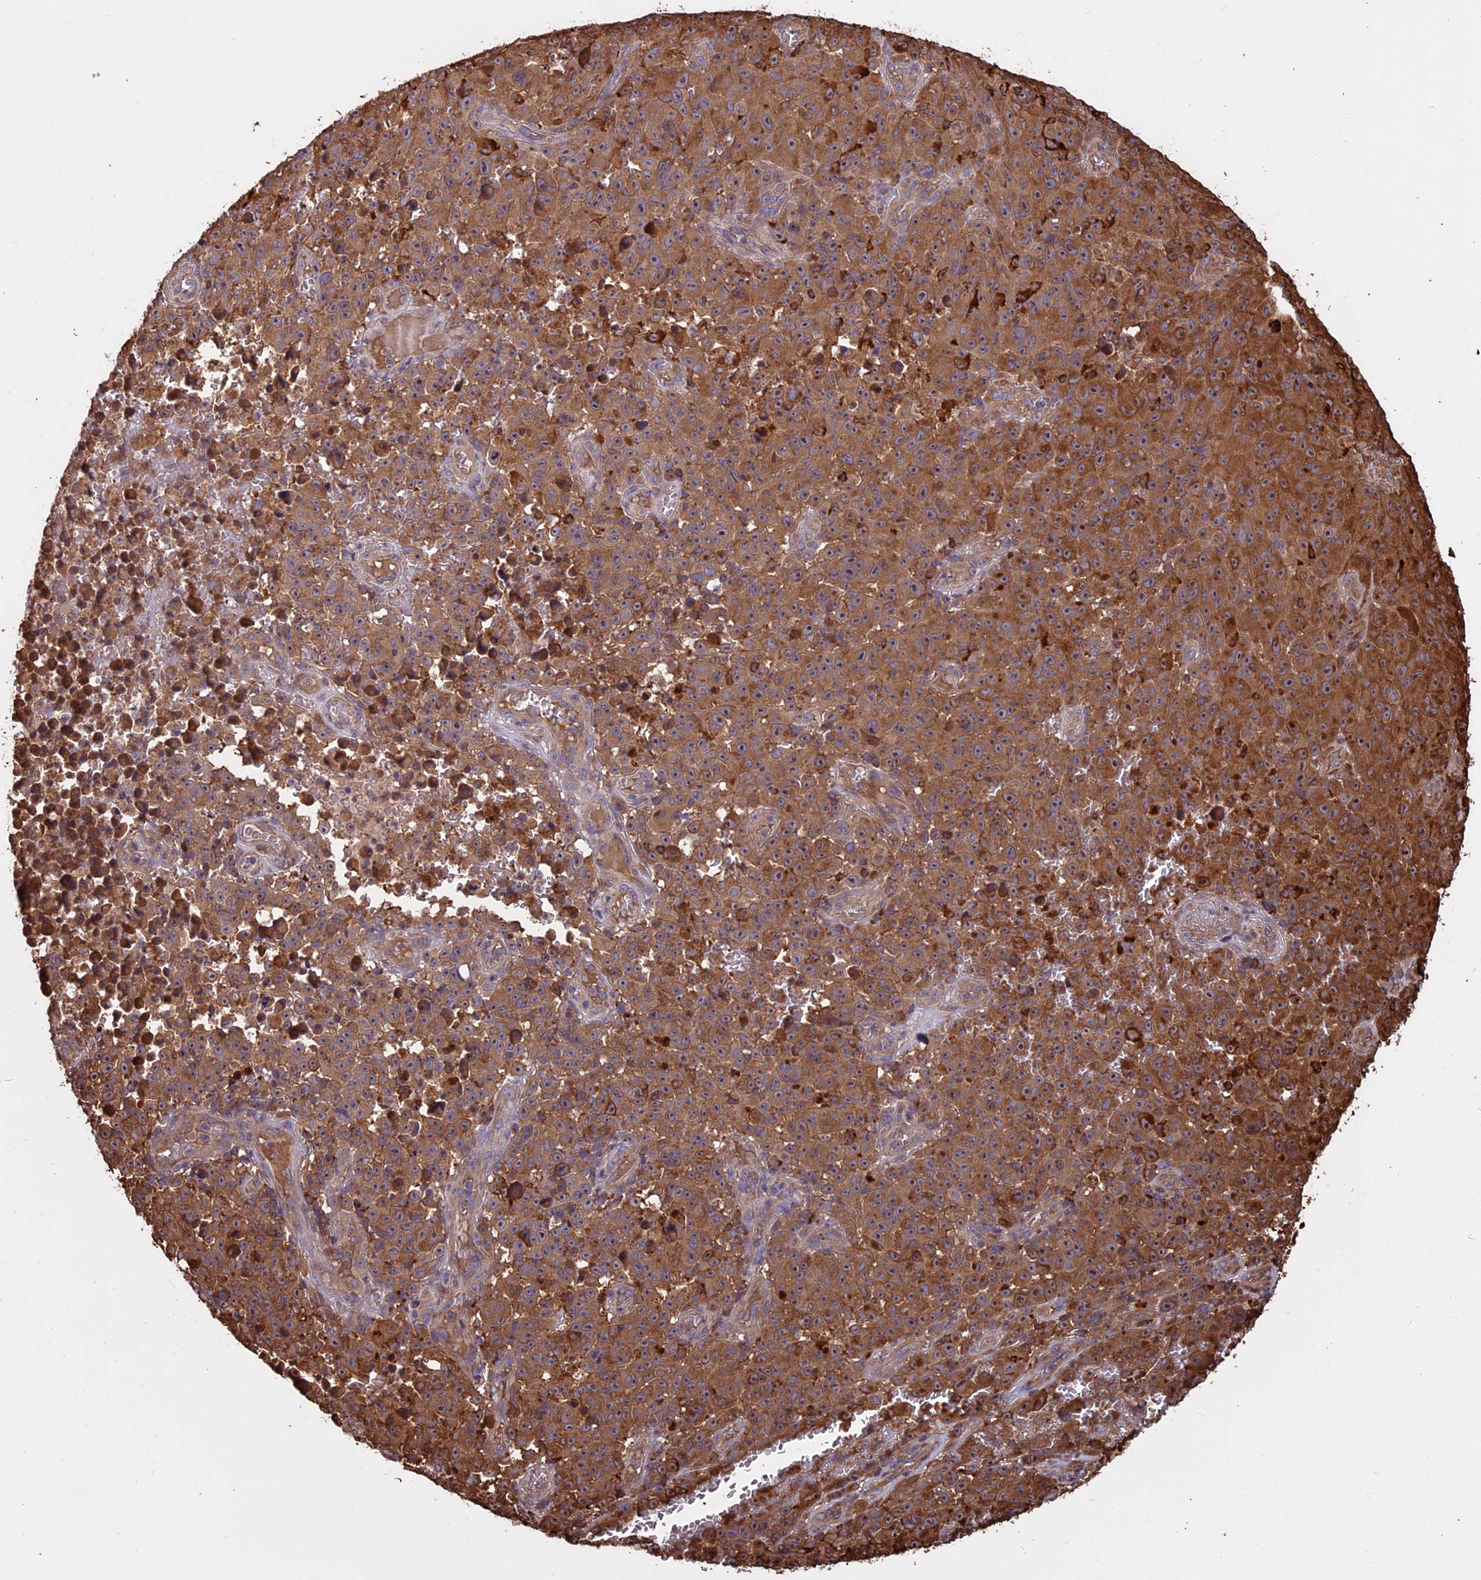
{"staining": {"intensity": "moderate", "quantity": ">75%", "location": "cytoplasmic/membranous,nuclear"}, "tissue": "melanoma", "cell_type": "Tumor cells", "image_type": "cancer", "snomed": [{"axis": "morphology", "description": "Malignant melanoma, NOS"}, {"axis": "topography", "description": "Skin"}], "caption": "Immunohistochemistry (IHC) image of melanoma stained for a protein (brown), which exhibits medium levels of moderate cytoplasmic/membranous and nuclear staining in approximately >75% of tumor cells.", "gene": "VWA3A", "patient": {"sex": "female", "age": 82}}